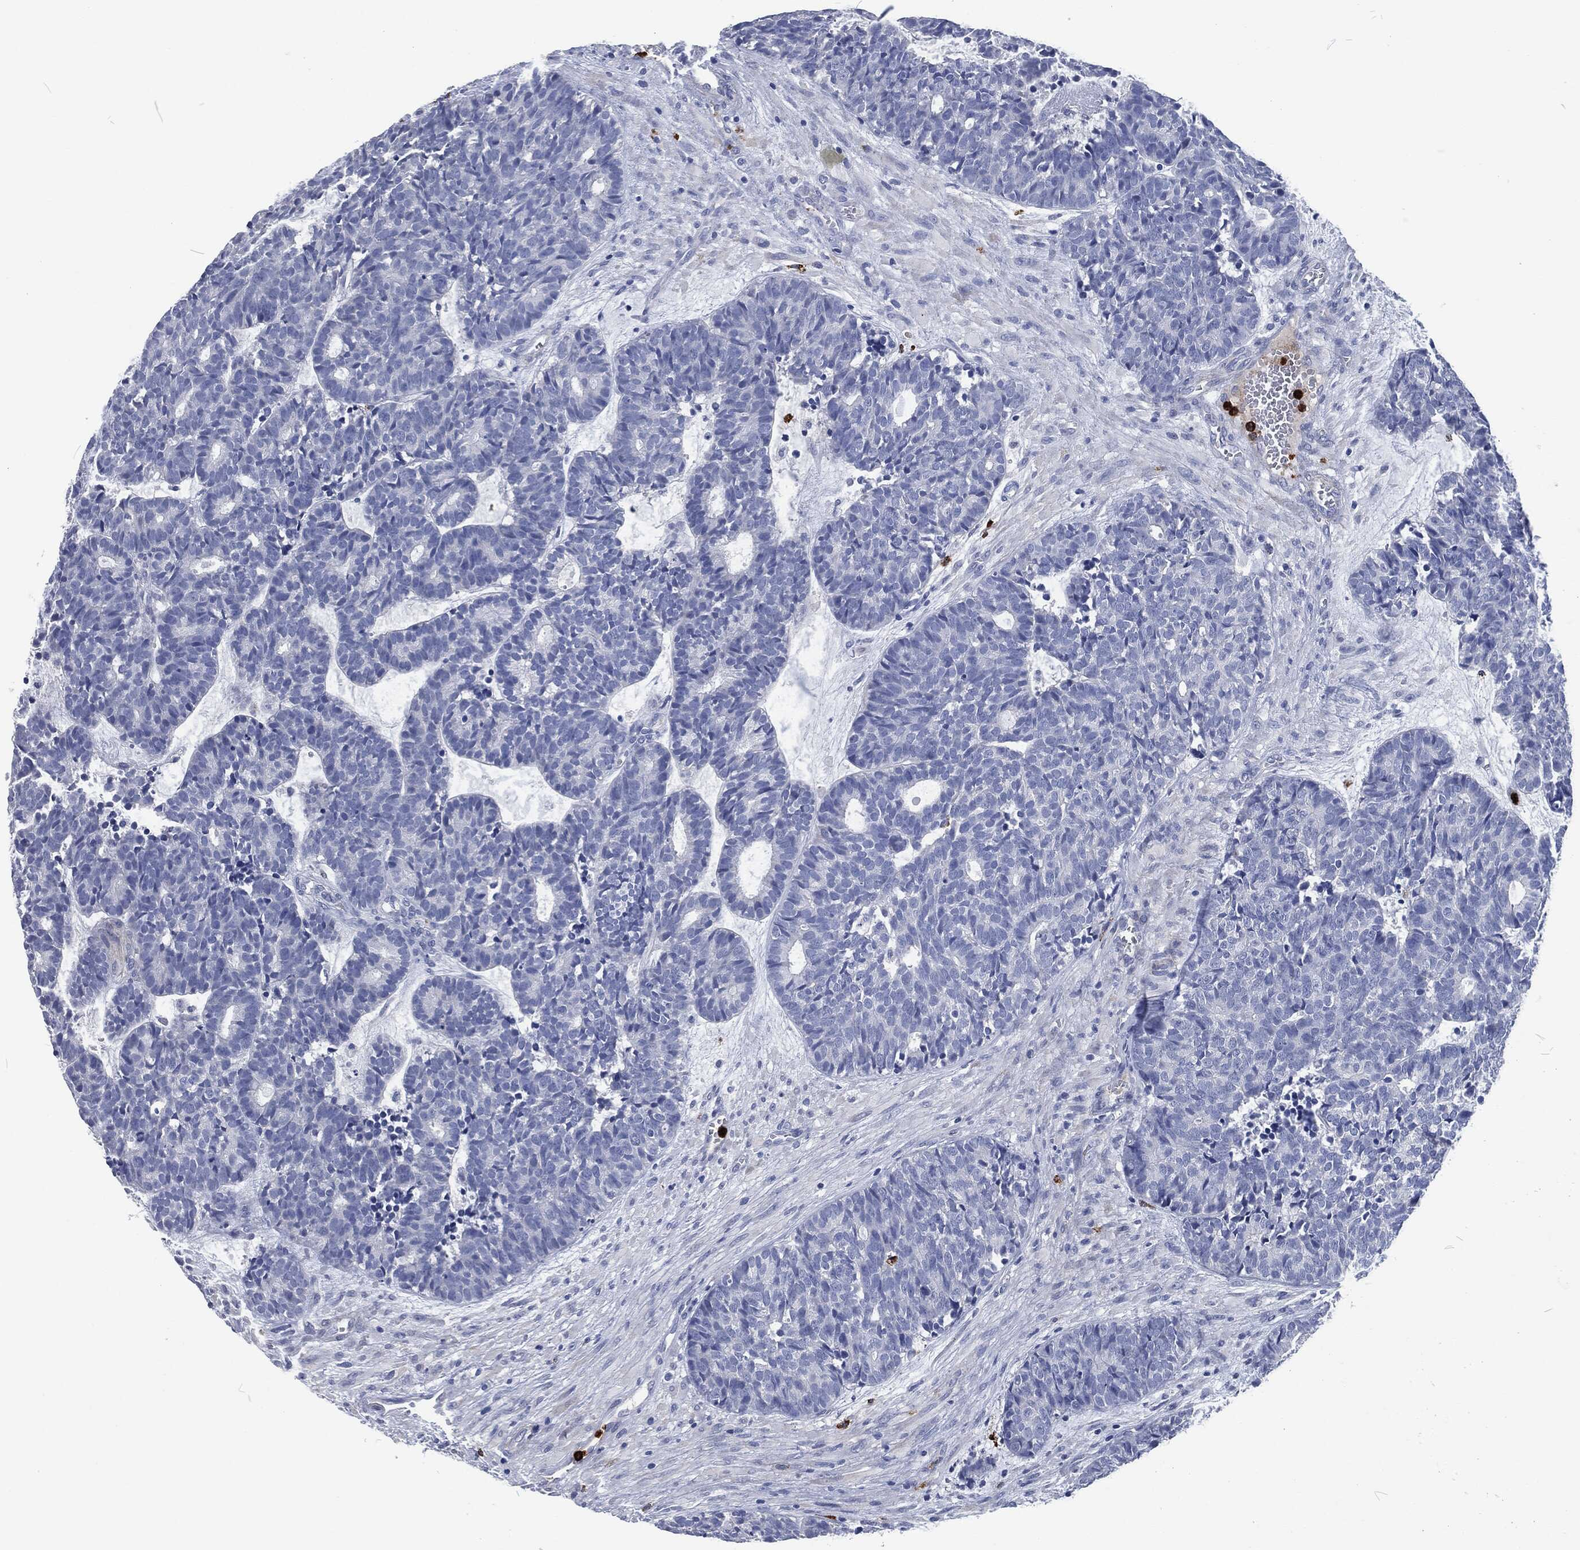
{"staining": {"intensity": "negative", "quantity": "none", "location": "none"}, "tissue": "head and neck cancer", "cell_type": "Tumor cells", "image_type": "cancer", "snomed": [{"axis": "morphology", "description": "Adenocarcinoma, NOS"}, {"axis": "topography", "description": "Head-Neck"}], "caption": "This is an immunohistochemistry micrograph of human head and neck cancer. There is no staining in tumor cells.", "gene": "MPO", "patient": {"sex": "female", "age": 81}}